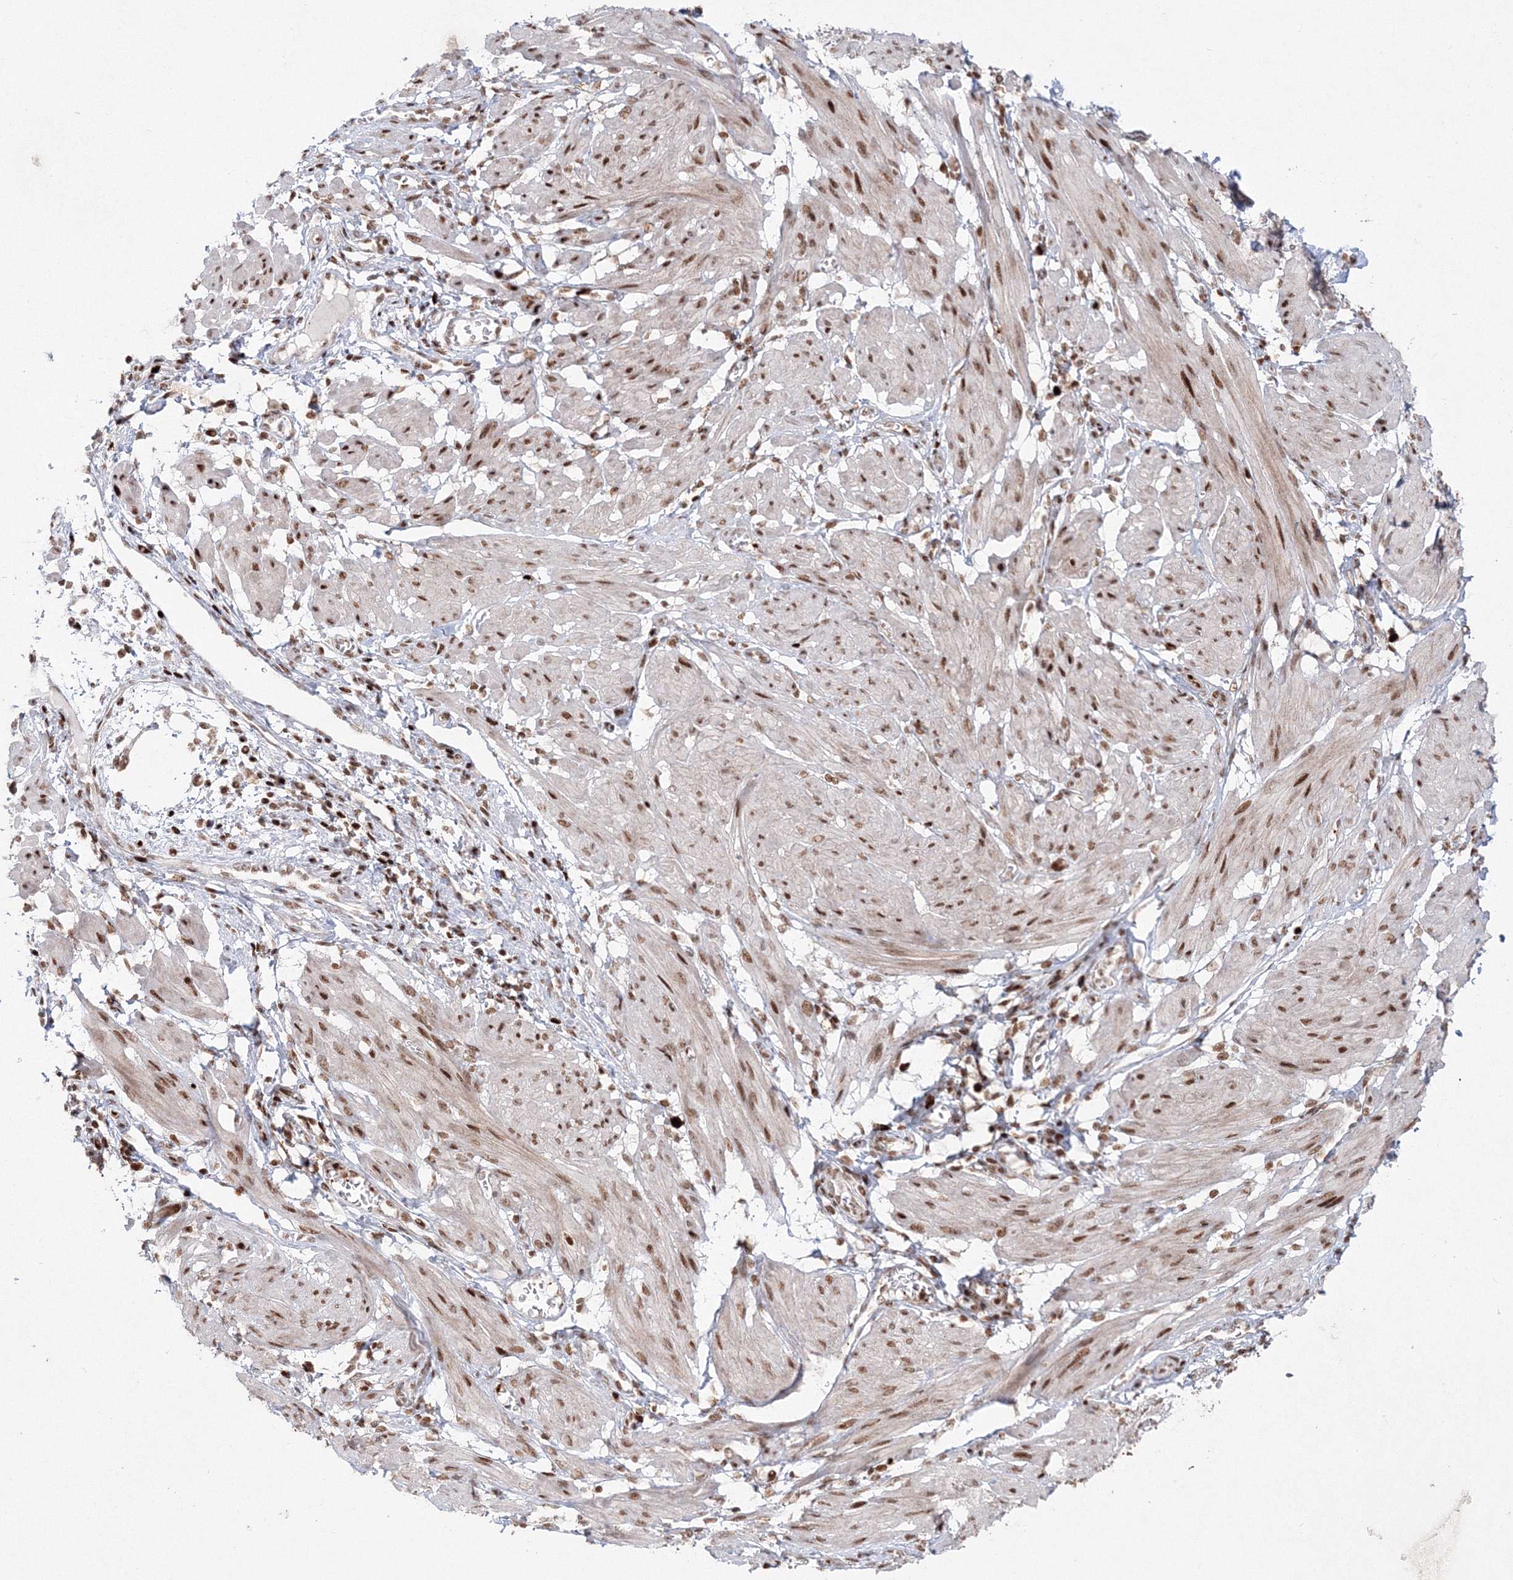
{"staining": {"intensity": "moderate", "quantity": ">75%", "location": "nuclear"}, "tissue": "smooth muscle", "cell_type": "Smooth muscle cells", "image_type": "normal", "snomed": [{"axis": "morphology", "description": "Normal tissue, NOS"}, {"axis": "topography", "description": "Smooth muscle"}], "caption": "Smooth muscle cells show moderate nuclear expression in about >75% of cells in benign smooth muscle. (DAB (3,3'-diaminobenzidine) IHC with brightfield microscopy, high magnification).", "gene": "LIG1", "patient": {"sex": "female", "age": 39}}